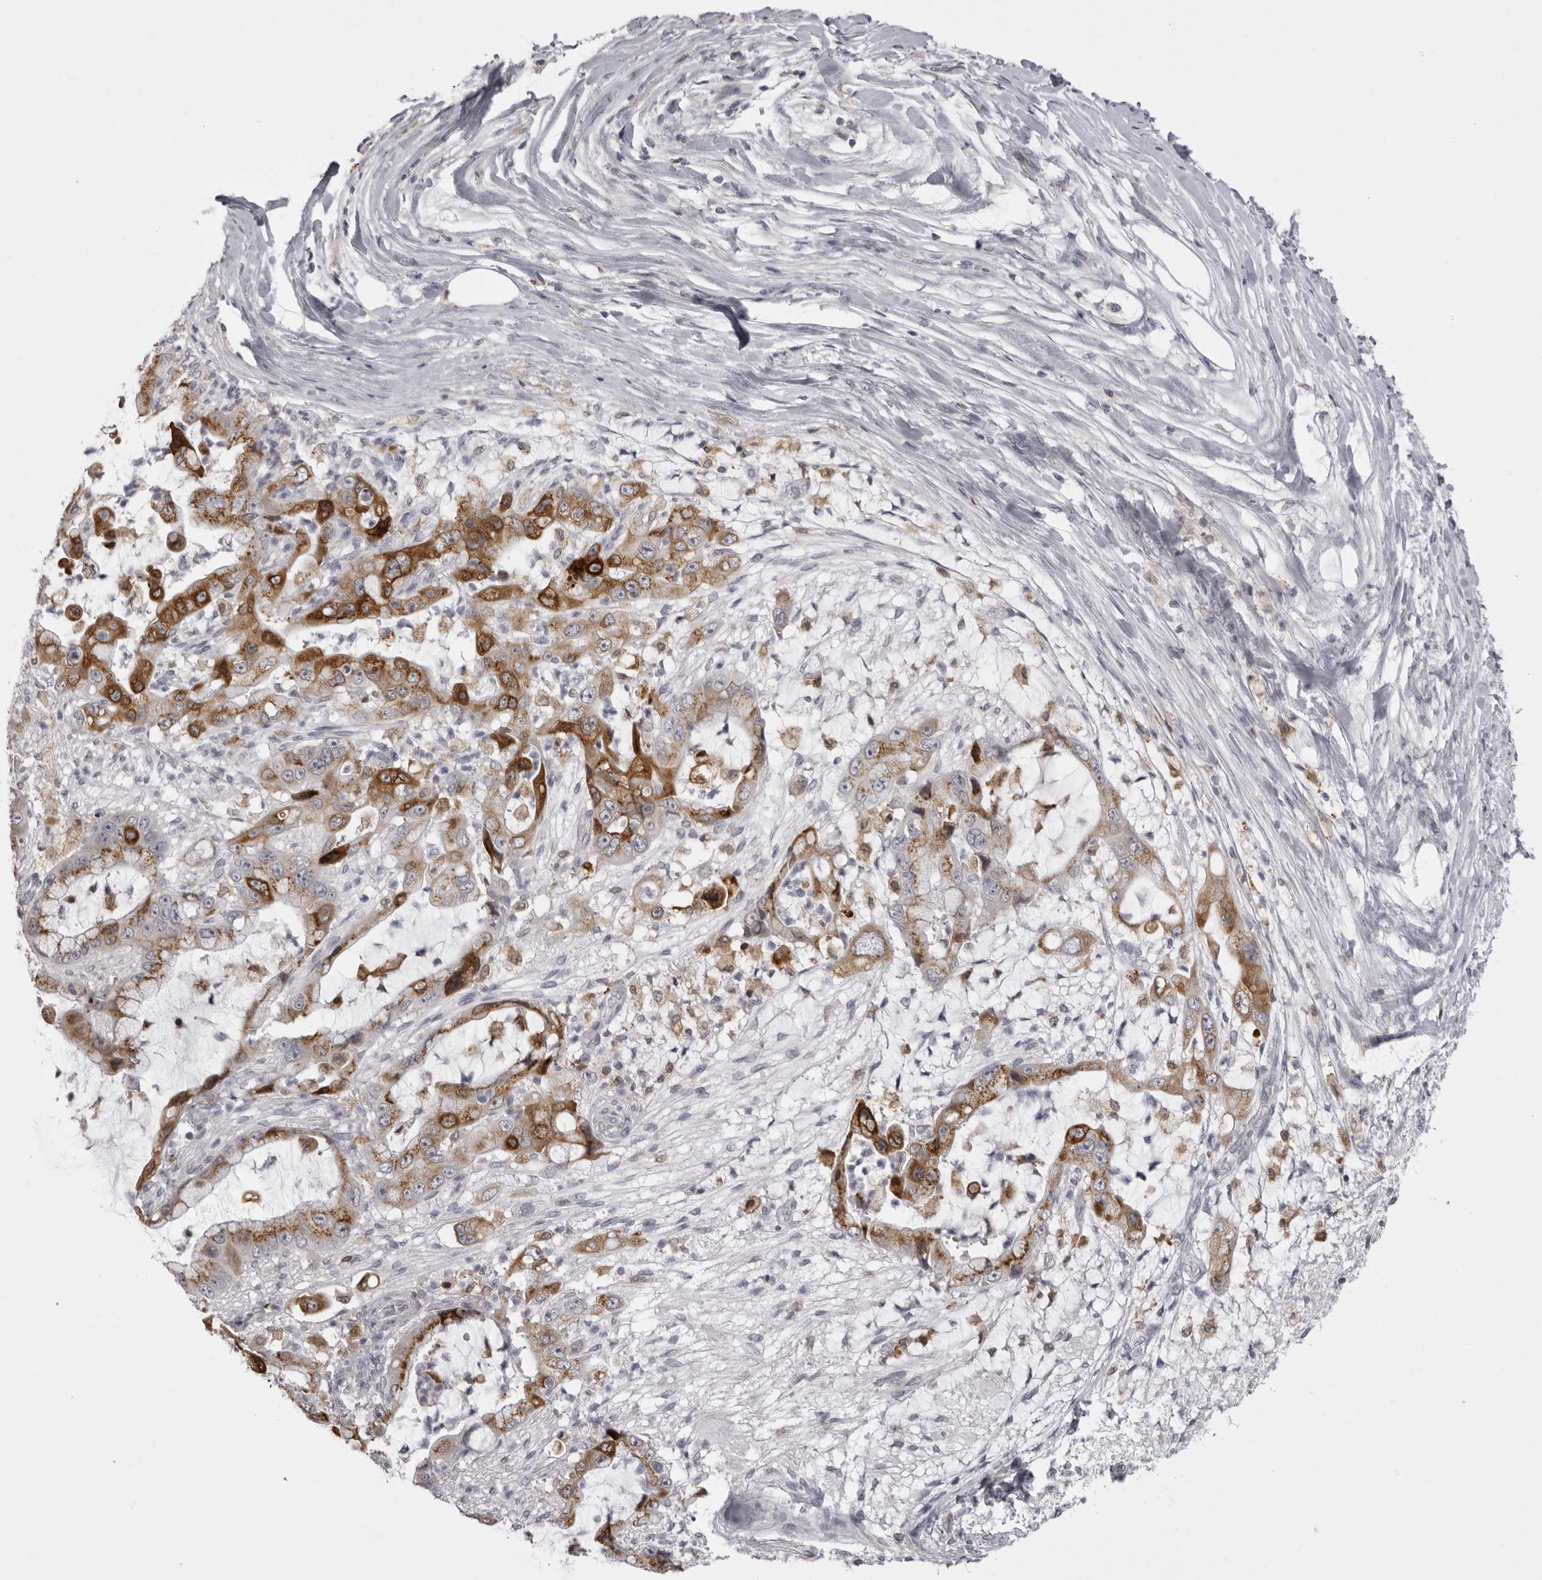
{"staining": {"intensity": "strong", "quantity": ">75%", "location": "cytoplasmic/membranous"}, "tissue": "liver cancer", "cell_type": "Tumor cells", "image_type": "cancer", "snomed": [{"axis": "morphology", "description": "Cholangiocarcinoma"}, {"axis": "topography", "description": "Liver"}], "caption": "DAB immunohistochemical staining of human cholangiocarcinoma (liver) shows strong cytoplasmic/membranous protein expression in about >75% of tumor cells.", "gene": "NCEH1", "patient": {"sex": "female", "age": 54}}